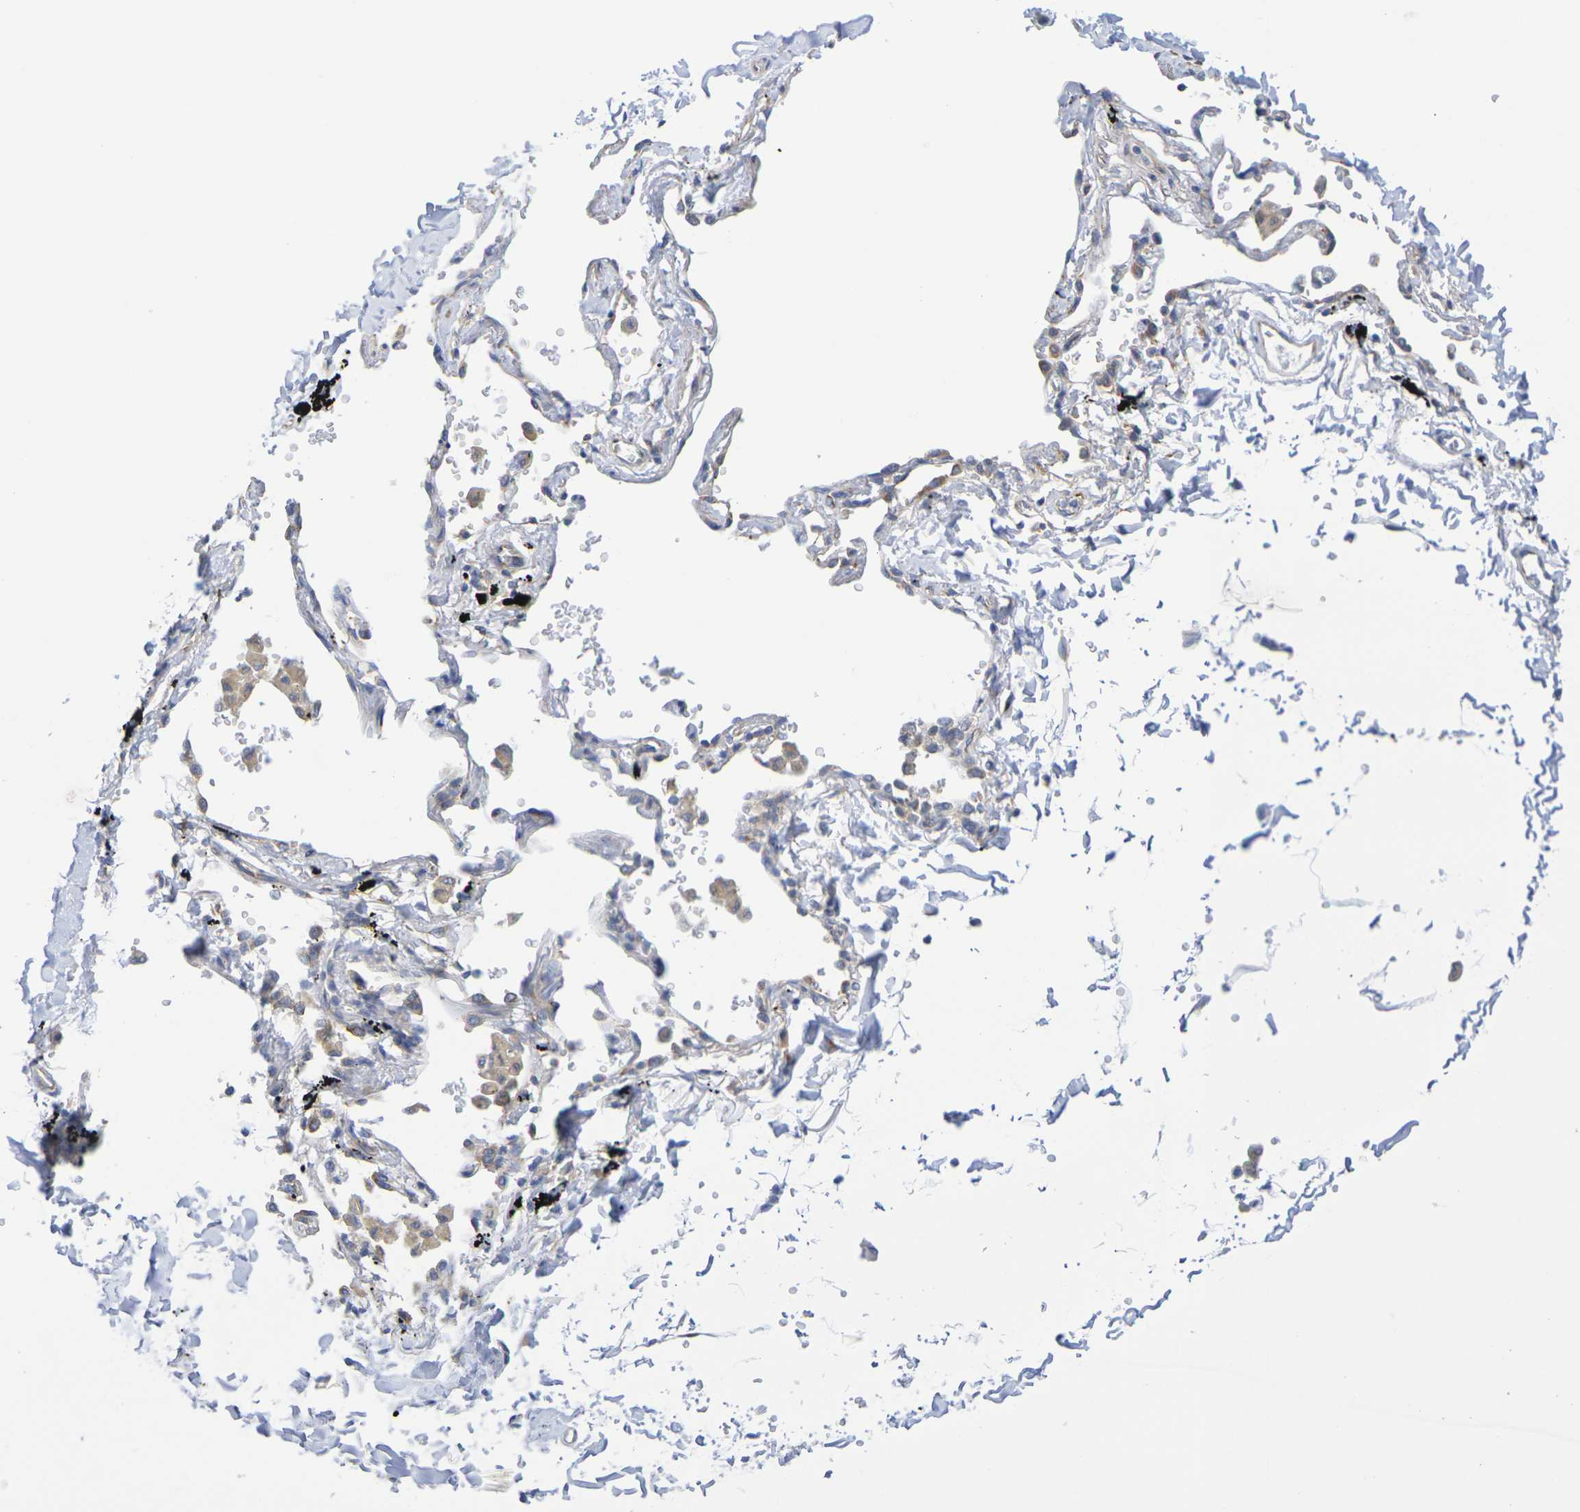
{"staining": {"intensity": "negative", "quantity": "none", "location": "none"}, "tissue": "adipose tissue", "cell_type": "Adipocytes", "image_type": "normal", "snomed": [{"axis": "morphology", "description": "Normal tissue, NOS"}, {"axis": "topography", "description": "Cartilage tissue"}, {"axis": "topography", "description": "Bronchus"}], "caption": "IHC histopathology image of unremarkable adipose tissue stained for a protein (brown), which displays no positivity in adipocytes.", "gene": "TMCC3", "patient": {"sex": "female", "age": 73}}